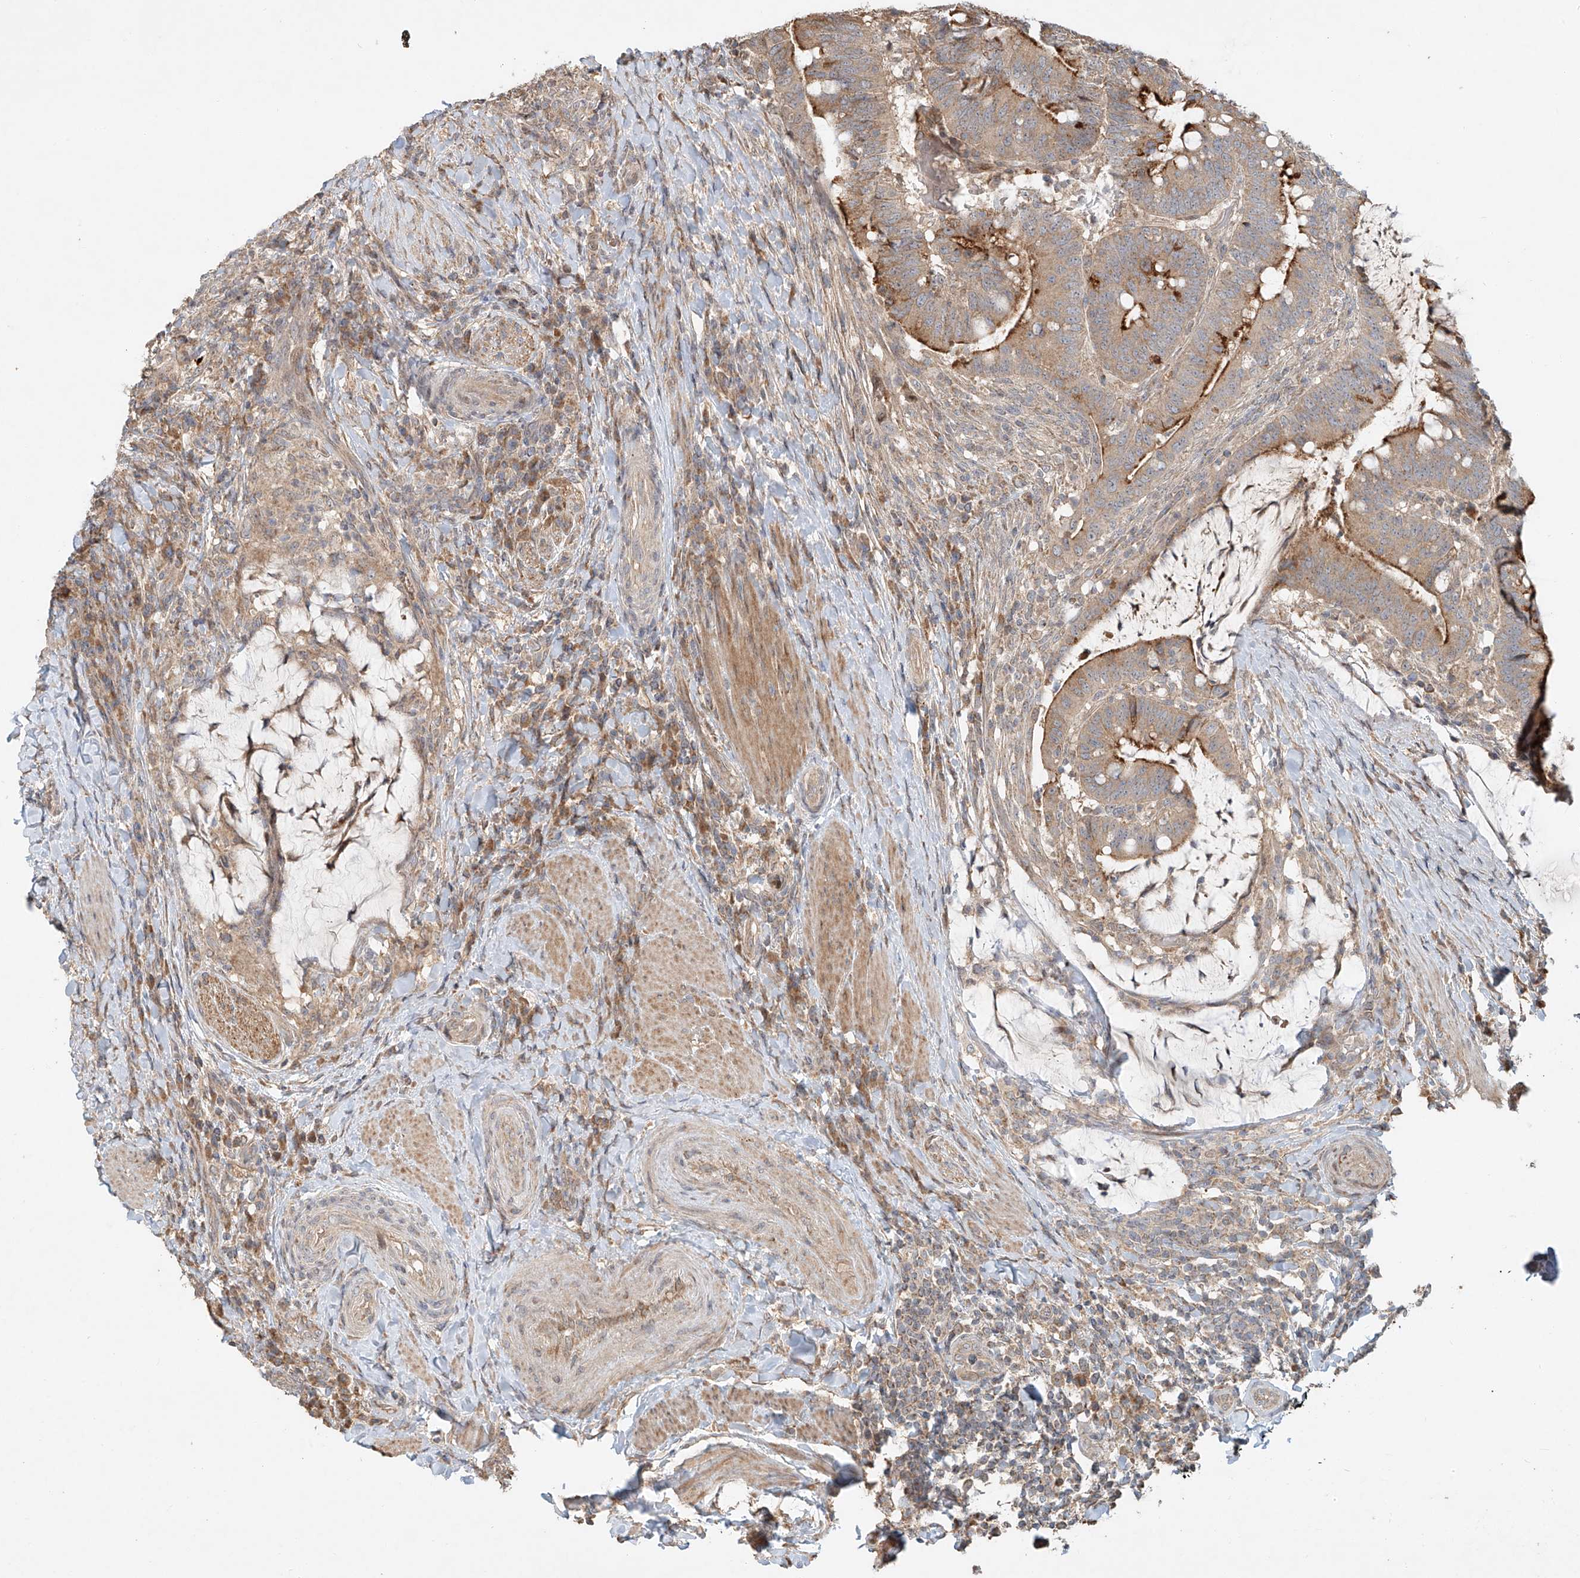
{"staining": {"intensity": "moderate", "quantity": "25%-75%", "location": "cytoplasmic/membranous"}, "tissue": "colorectal cancer", "cell_type": "Tumor cells", "image_type": "cancer", "snomed": [{"axis": "morphology", "description": "Adenocarcinoma, NOS"}, {"axis": "topography", "description": "Colon"}], "caption": "A high-resolution micrograph shows immunohistochemistry (IHC) staining of adenocarcinoma (colorectal), which shows moderate cytoplasmic/membranous expression in approximately 25%-75% of tumor cells. (DAB (3,3'-diaminobenzidine) IHC with brightfield microscopy, high magnification).", "gene": "TMEM61", "patient": {"sex": "female", "age": 66}}